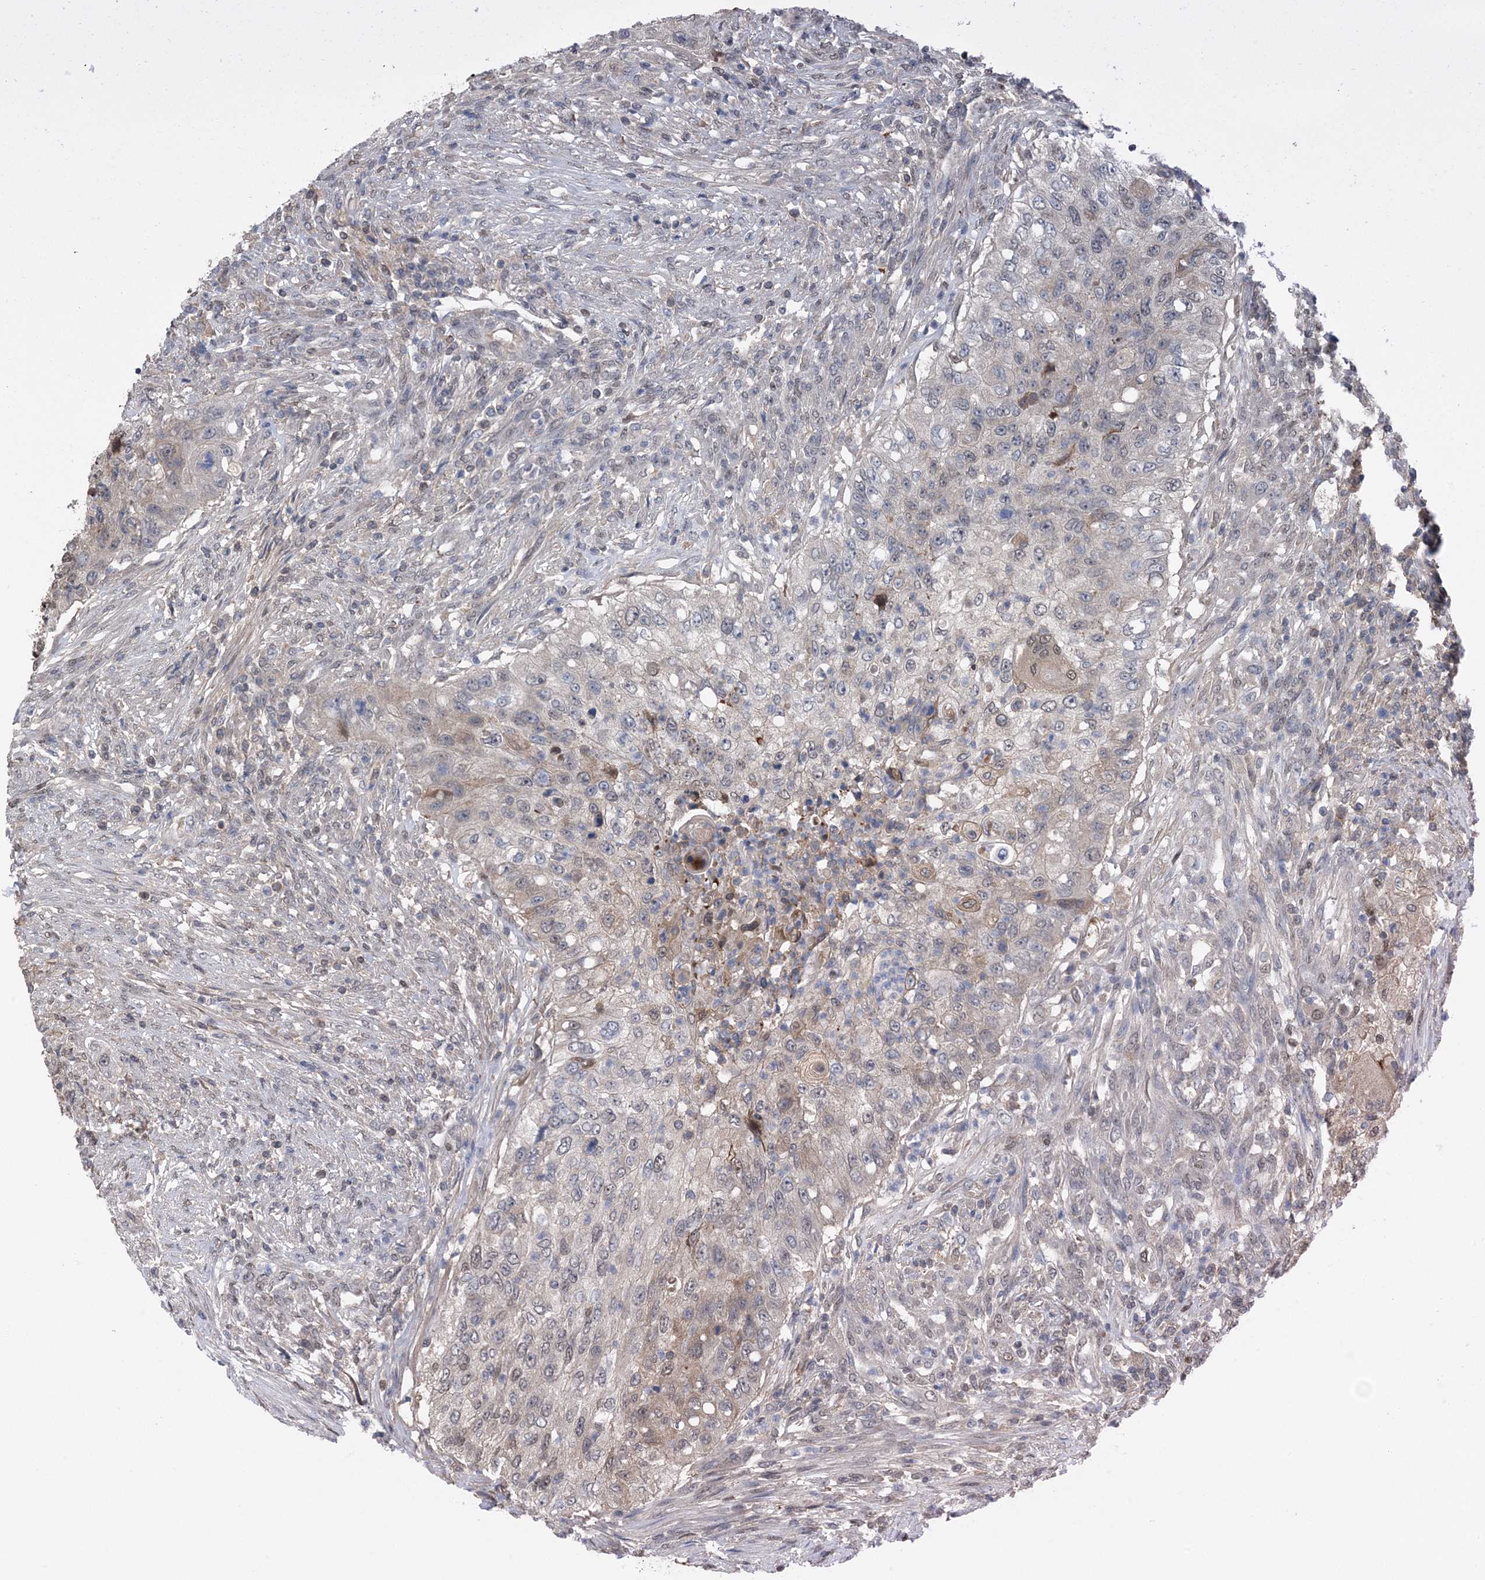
{"staining": {"intensity": "weak", "quantity": "<25%", "location": "nuclear"}, "tissue": "urothelial cancer", "cell_type": "Tumor cells", "image_type": "cancer", "snomed": [{"axis": "morphology", "description": "Urothelial carcinoma, High grade"}, {"axis": "topography", "description": "Urinary bladder"}], "caption": "The micrograph demonstrates no significant staining in tumor cells of urothelial cancer.", "gene": "HIKESHI", "patient": {"sex": "female", "age": 60}}